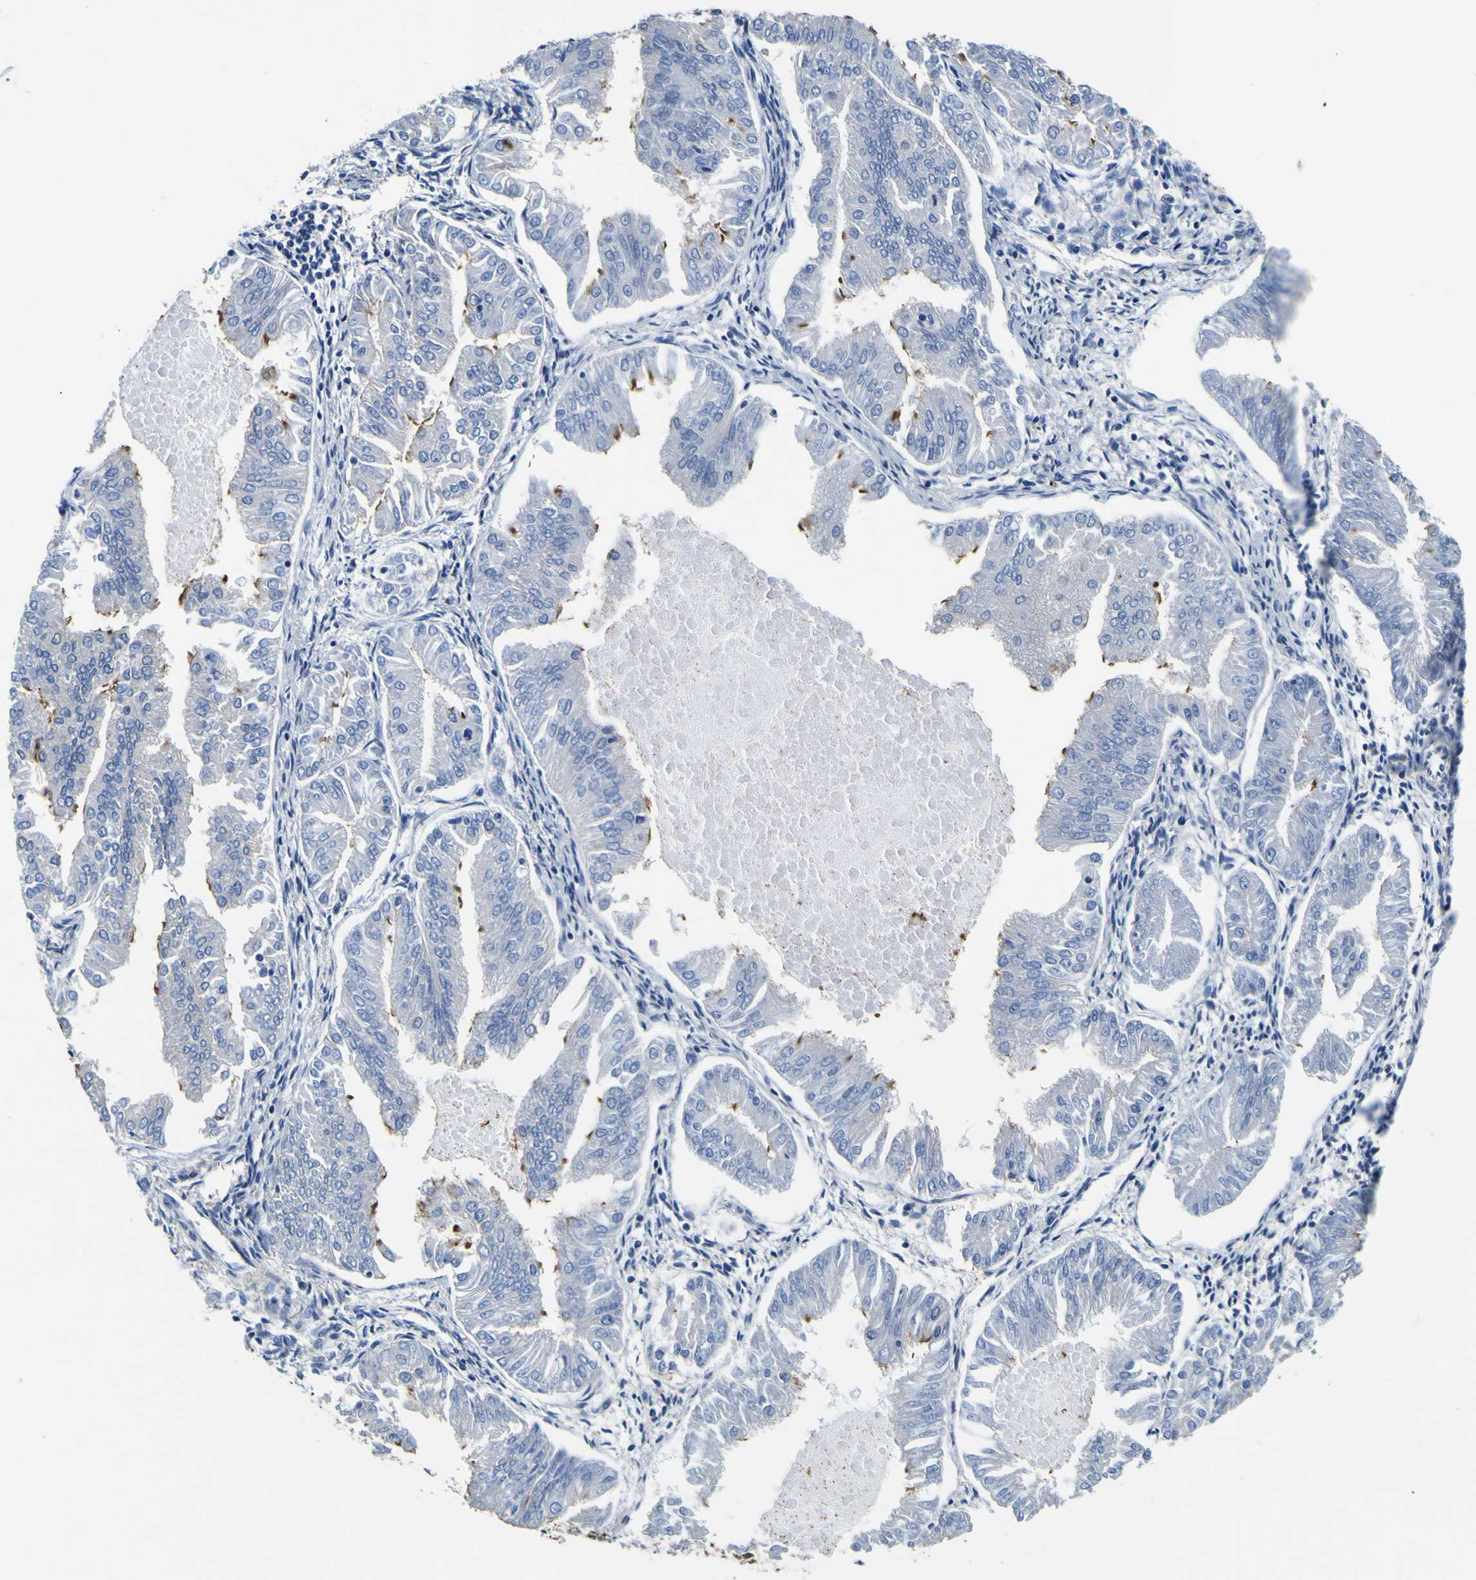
{"staining": {"intensity": "negative", "quantity": "none", "location": "none"}, "tissue": "endometrial cancer", "cell_type": "Tumor cells", "image_type": "cancer", "snomed": [{"axis": "morphology", "description": "Adenocarcinoma, NOS"}, {"axis": "topography", "description": "Endometrium"}], "caption": "Immunohistochemistry (IHC) of human endometrial cancer (adenocarcinoma) displays no staining in tumor cells. The staining is performed using DAB (3,3'-diaminobenzidine) brown chromogen with nuclei counter-stained in using hematoxylin.", "gene": "TUBA1B", "patient": {"sex": "female", "age": 53}}